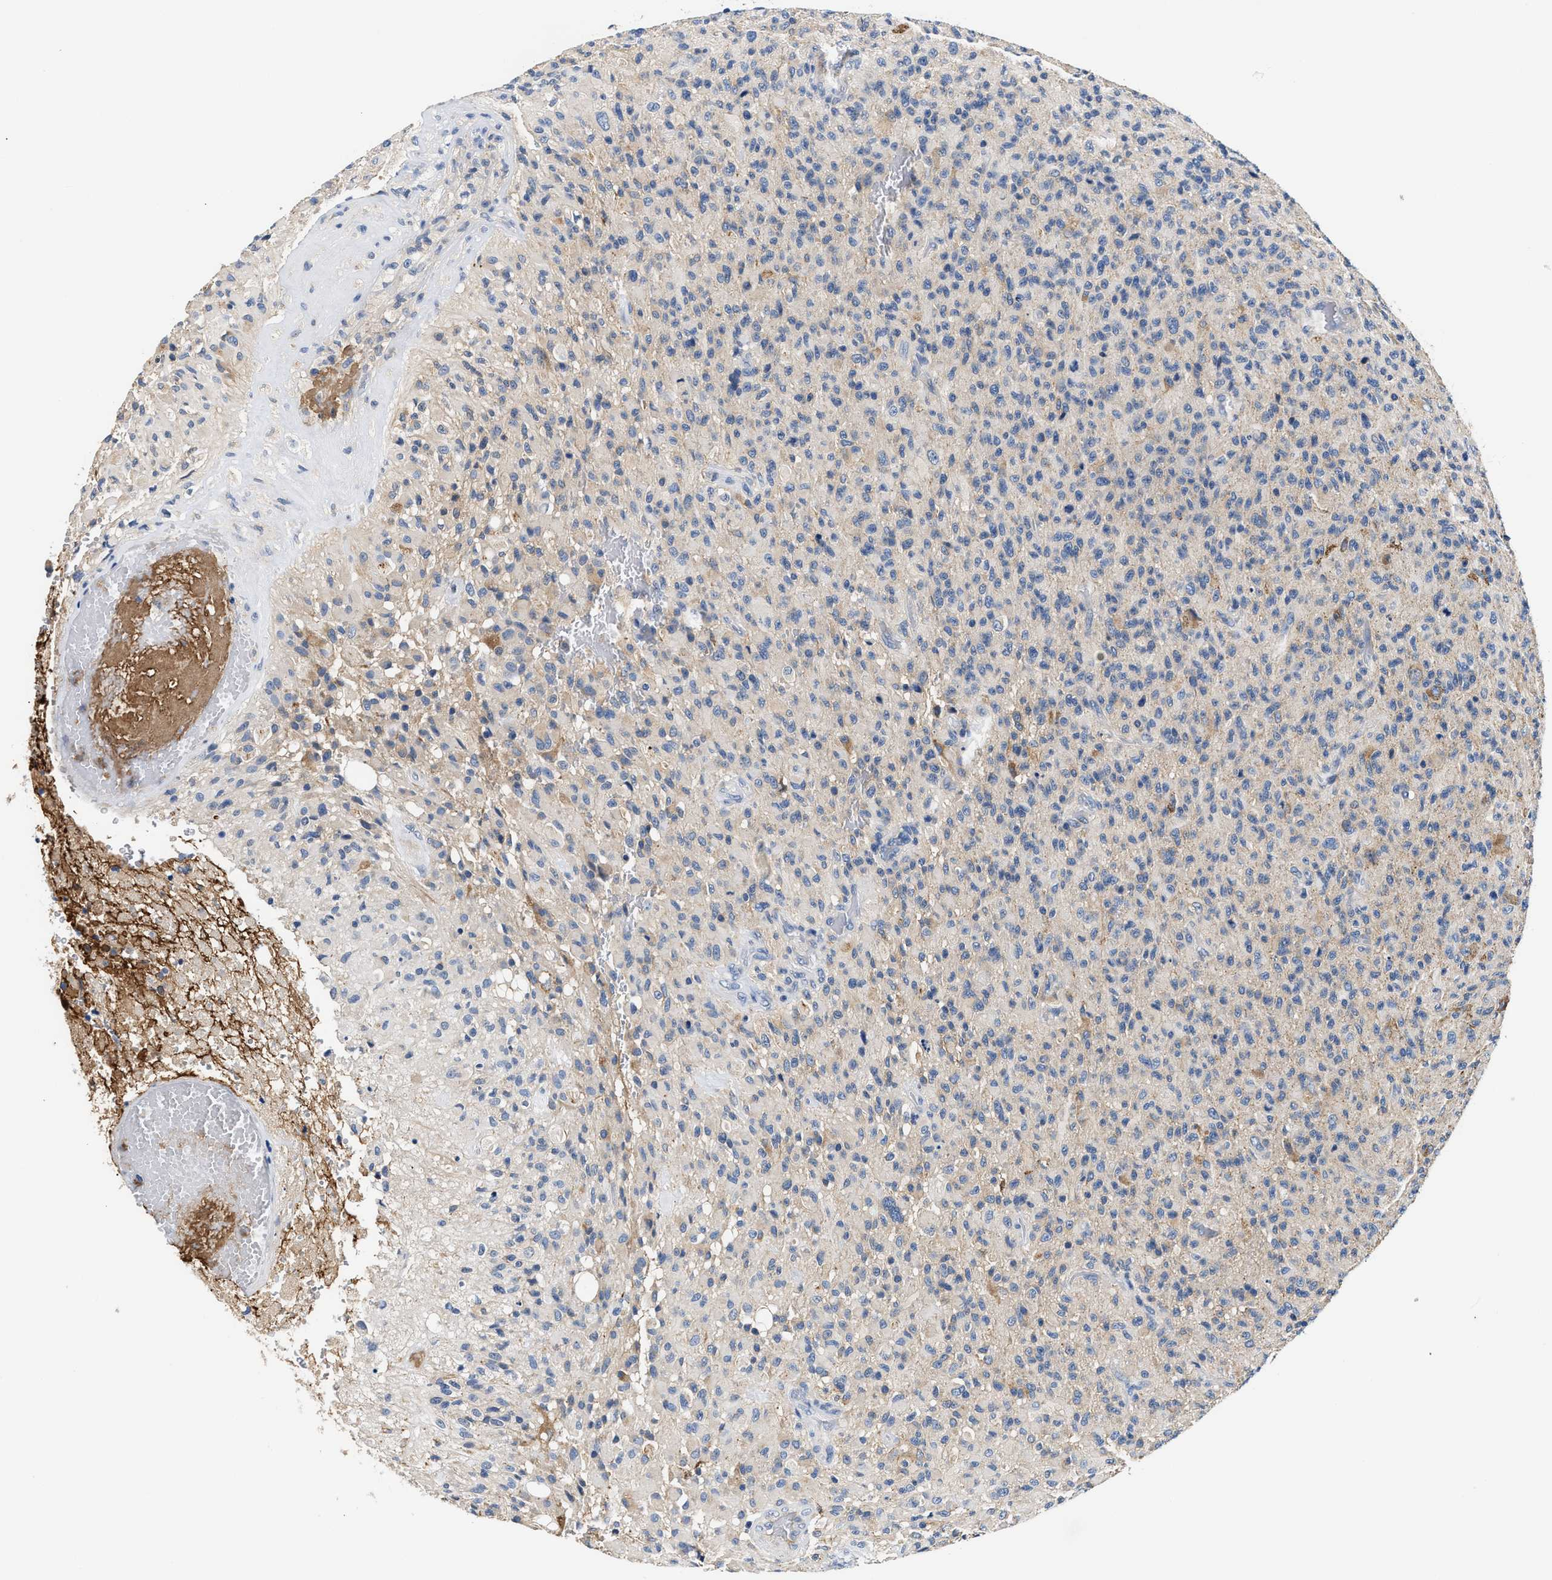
{"staining": {"intensity": "negative", "quantity": "none", "location": "none"}, "tissue": "glioma", "cell_type": "Tumor cells", "image_type": "cancer", "snomed": [{"axis": "morphology", "description": "Glioma, malignant, High grade"}, {"axis": "topography", "description": "Brain"}], "caption": "Tumor cells are negative for protein expression in human glioma.", "gene": "TUT7", "patient": {"sex": "male", "age": 71}}